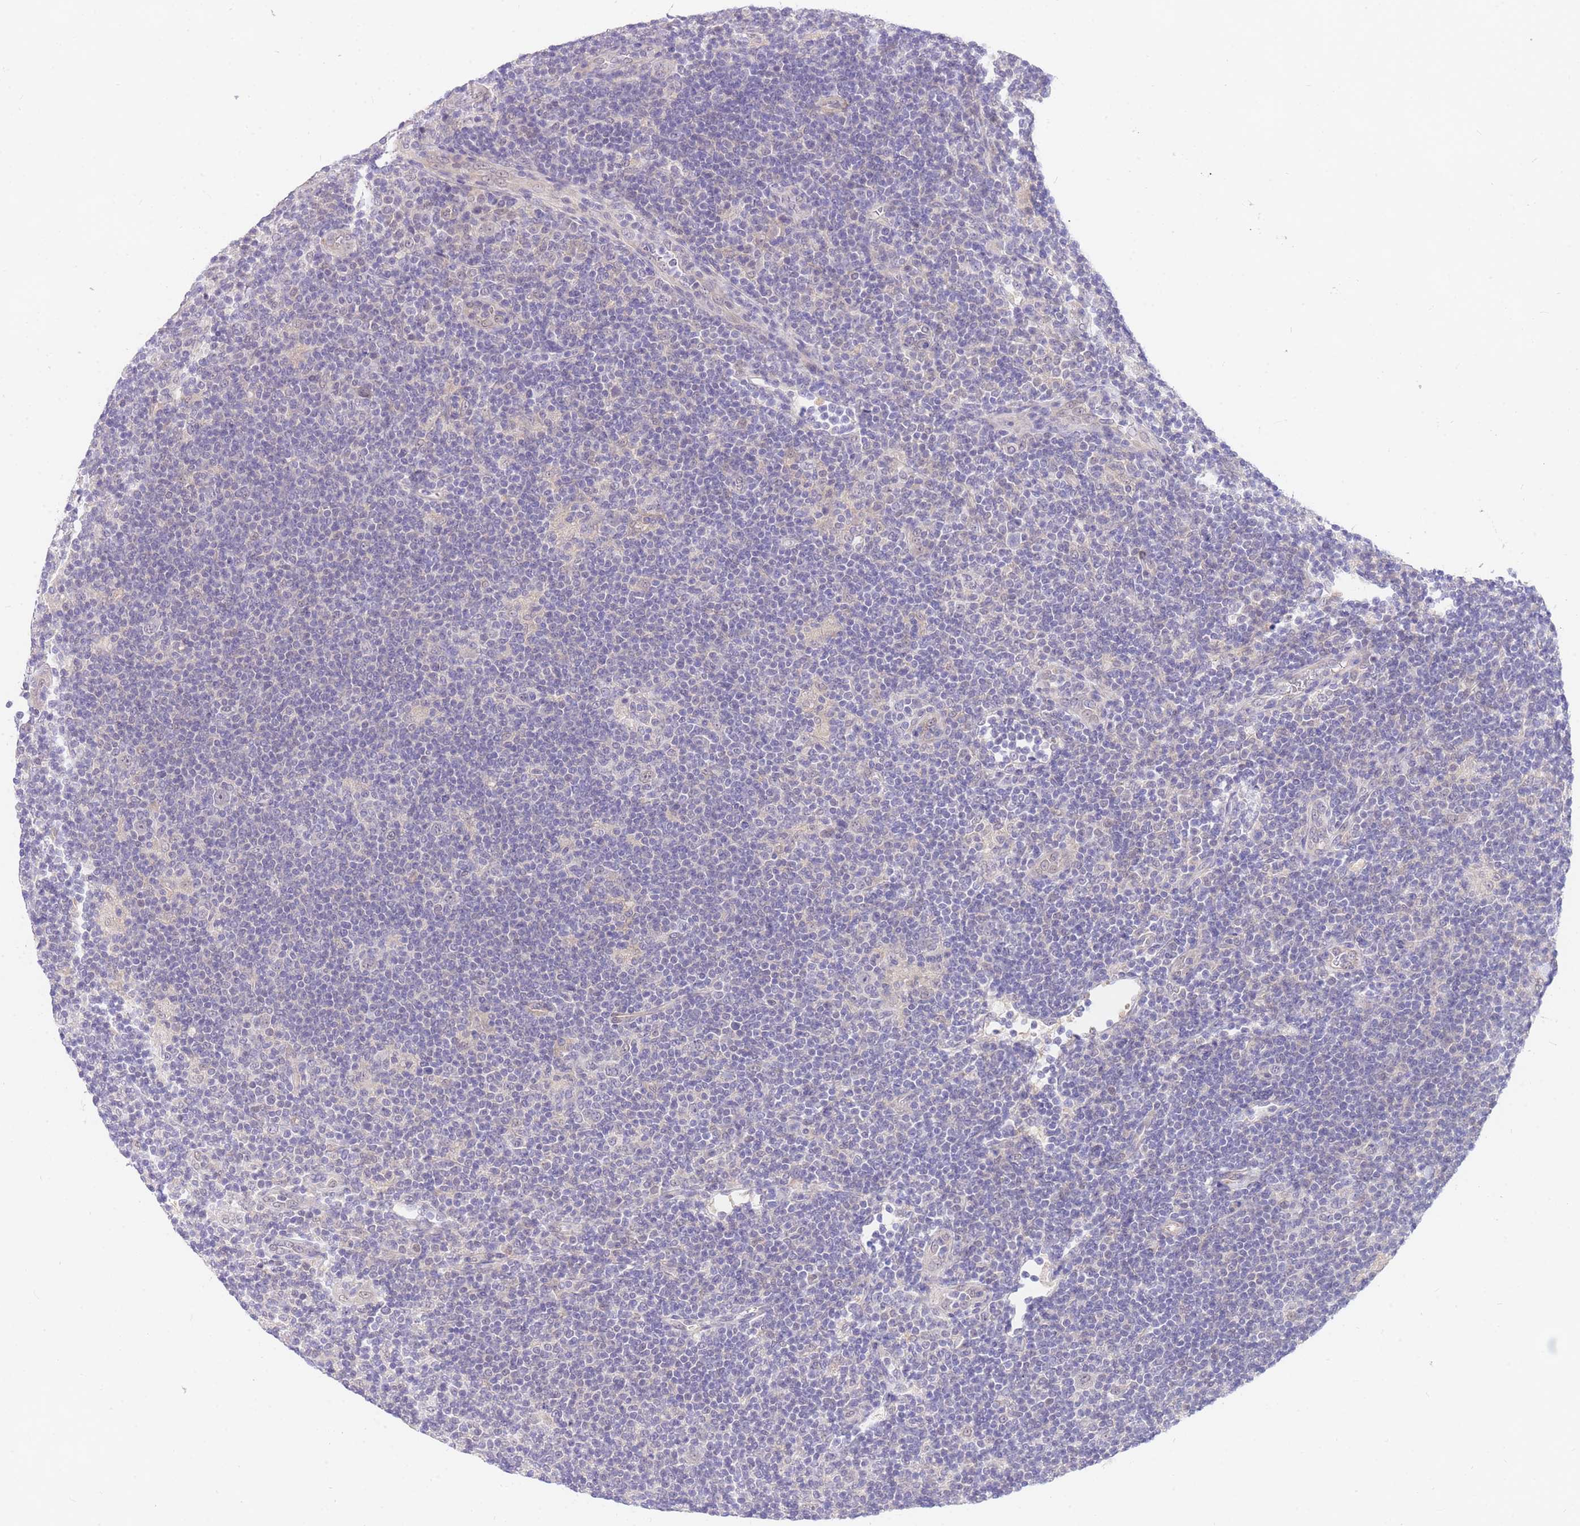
{"staining": {"intensity": "negative", "quantity": "none", "location": "none"}, "tissue": "lymphoma", "cell_type": "Tumor cells", "image_type": "cancer", "snomed": [{"axis": "morphology", "description": "Hodgkin's disease, NOS"}, {"axis": "topography", "description": "Lymph node"}], "caption": "High magnification brightfield microscopy of lymphoma stained with DAB (brown) and counterstained with hematoxylin (blue): tumor cells show no significant staining.", "gene": "S100PBP", "patient": {"sex": "female", "age": 57}}